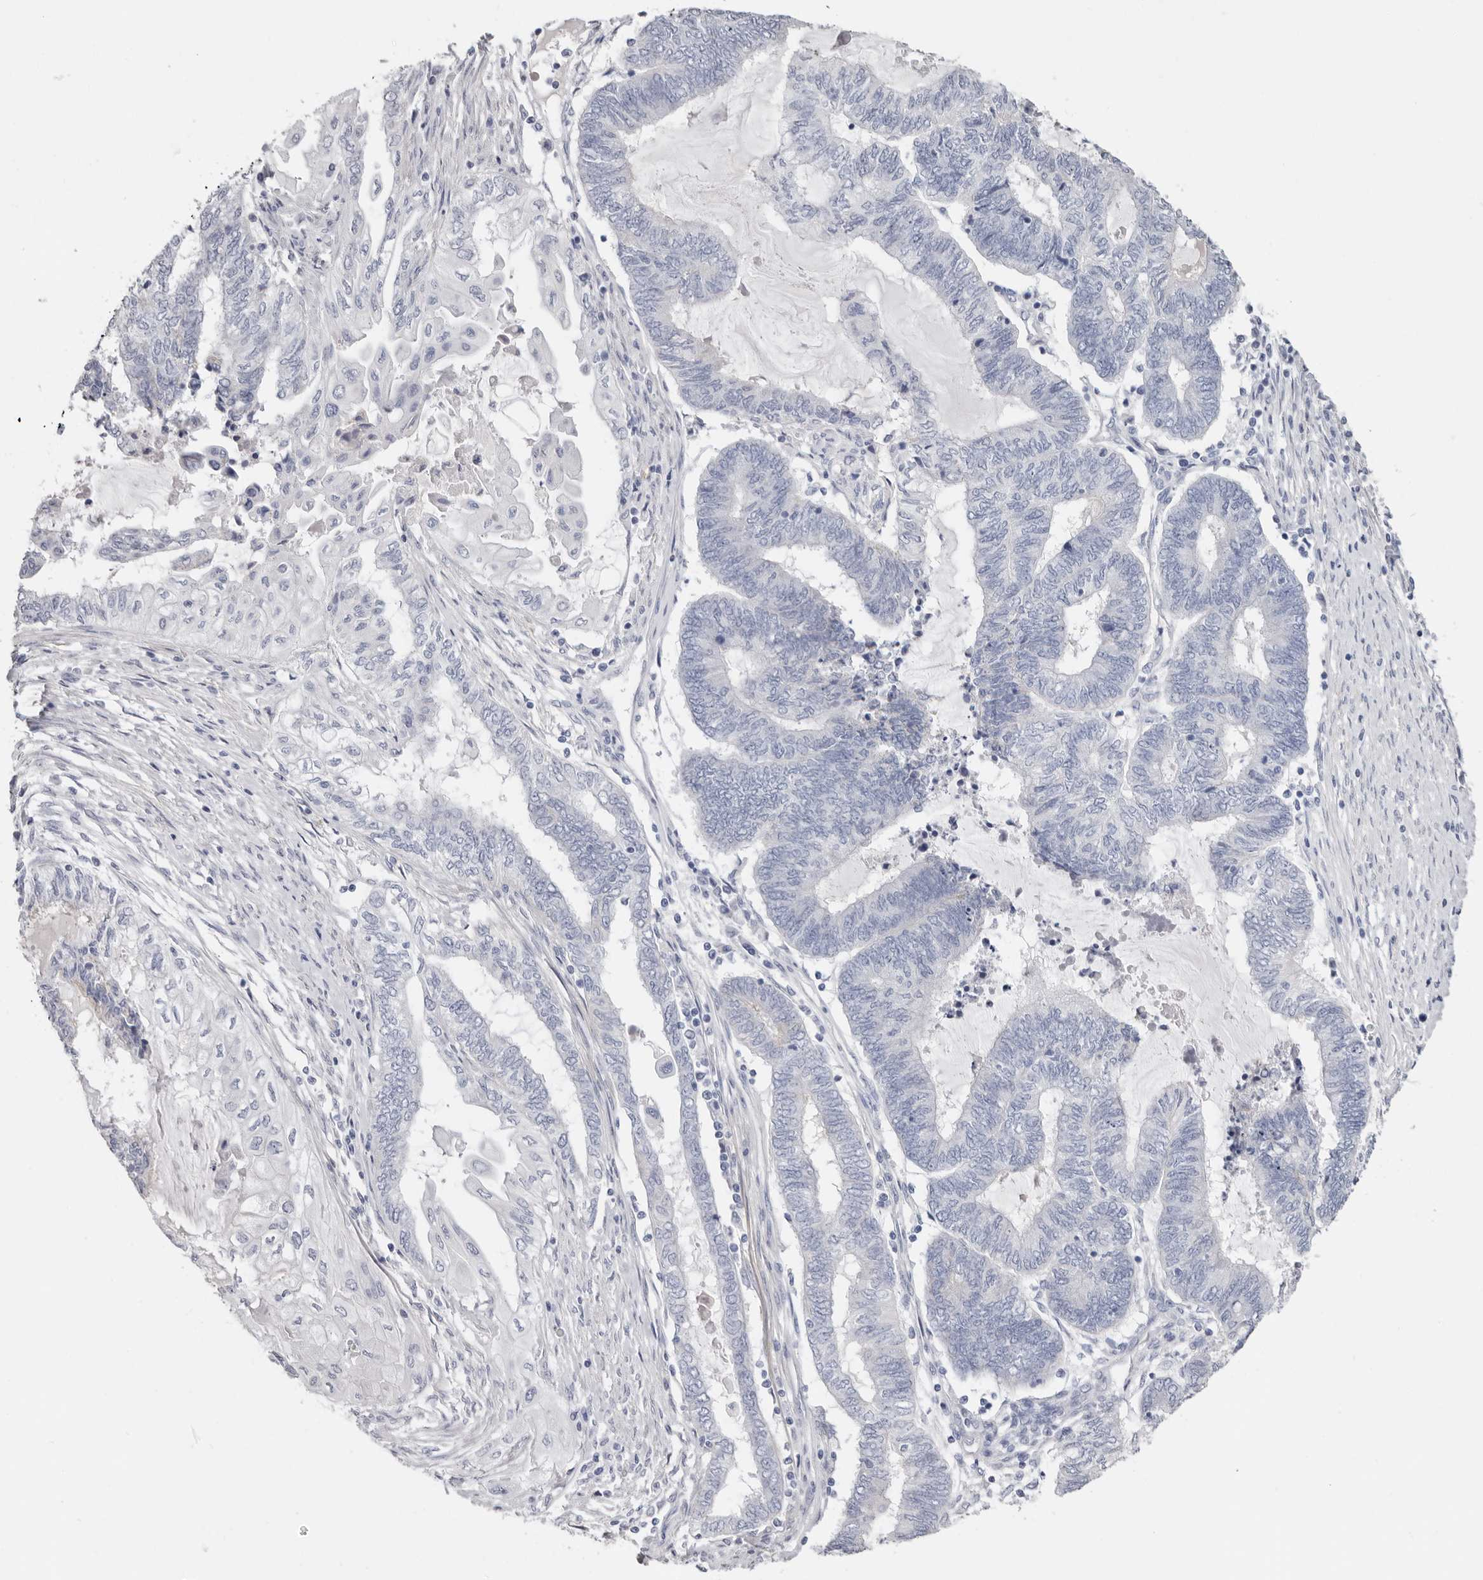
{"staining": {"intensity": "negative", "quantity": "none", "location": "none"}, "tissue": "endometrial cancer", "cell_type": "Tumor cells", "image_type": "cancer", "snomed": [{"axis": "morphology", "description": "Adenocarcinoma, NOS"}, {"axis": "topography", "description": "Uterus"}, {"axis": "topography", "description": "Endometrium"}], "caption": "The IHC image has no significant expression in tumor cells of adenocarcinoma (endometrial) tissue.", "gene": "RSPO2", "patient": {"sex": "female", "age": 70}}